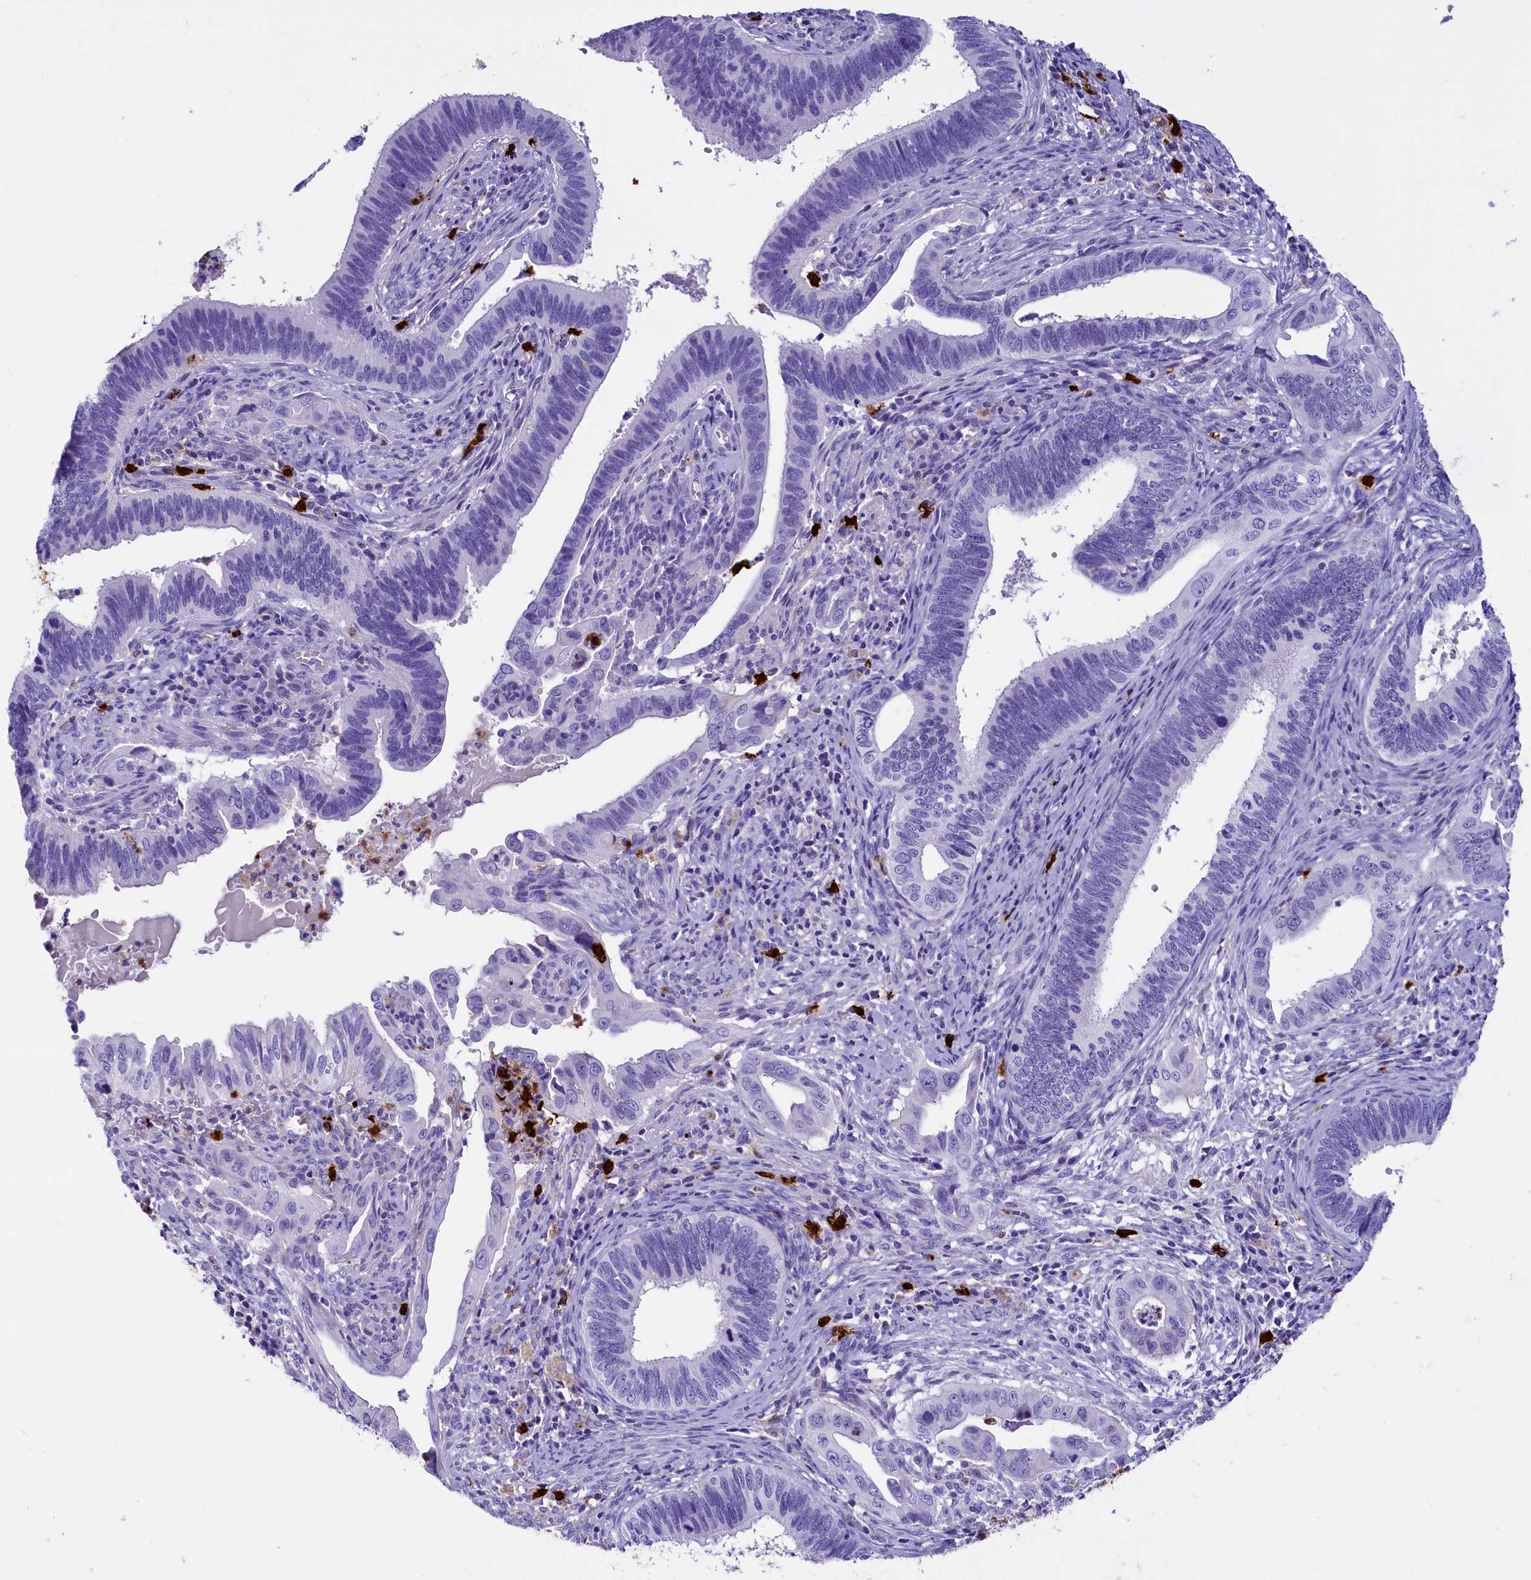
{"staining": {"intensity": "negative", "quantity": "none", "location": "none"}, "tissue": "cervical cancer", "cell_type": "Tumor cells", "image_type": "cancer", "snomed": [{"axis": "morphology", "description": "Adenocarcinoma, NOS"}, {"axis": "topography", "description": "Cervix"}], "caption": "An immunohistochemistry histopathology image of cervical adenocarcinoma is shown. There is no staining in tumor cells of cervical adenocarcinoma.", "gene": "CLC", "patient": {"sex": "female", "age": 42}}